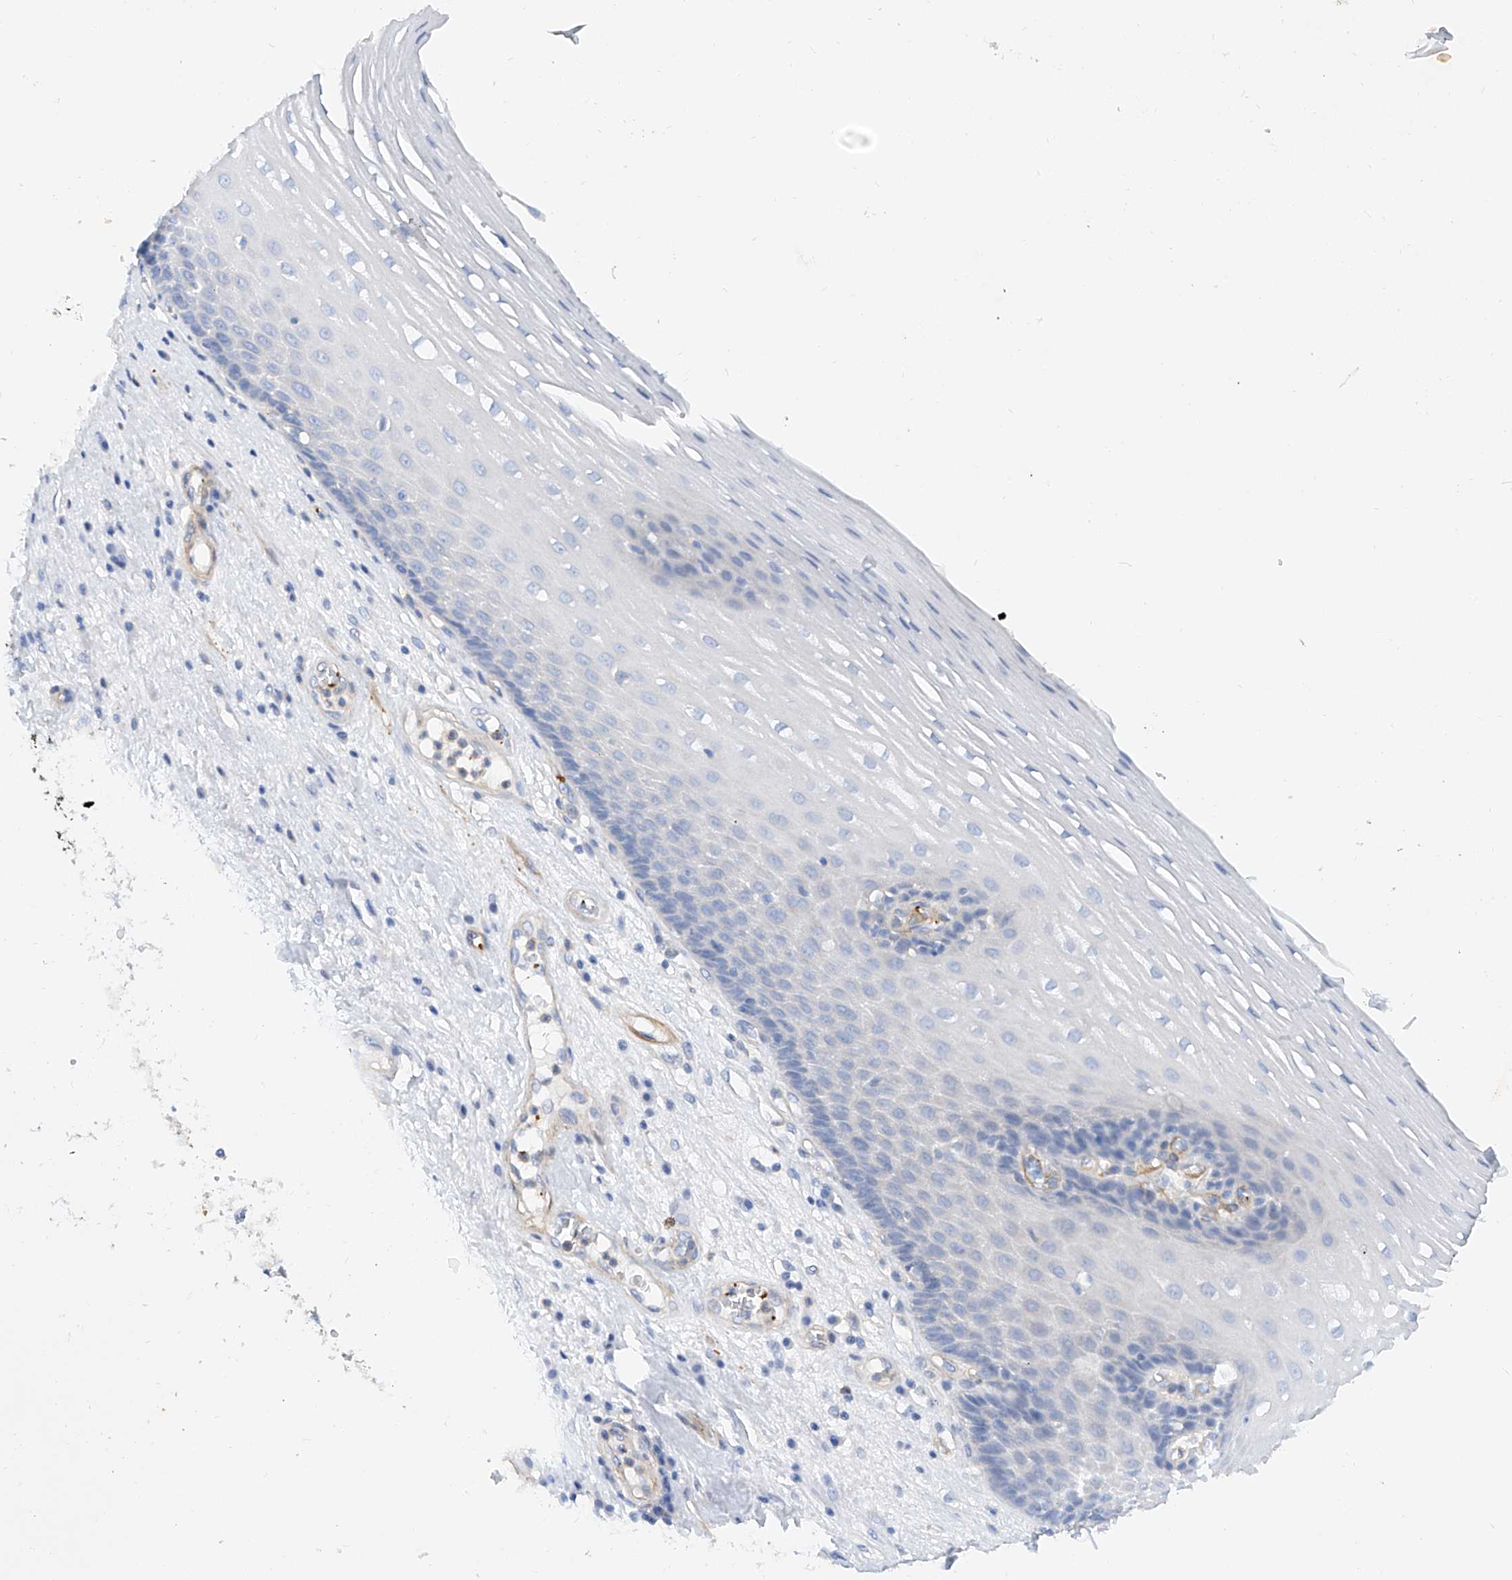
{"staining": {"intensity": "negative", "quantity": "none", "location": "none"}, "tissue": "esophagus", "cell_type": "Squamous epithelial cells", "image_type": "normal", "snomed": [{"axis": "morphology", "description": "Normal tissue, NOS"}, {"axis": "topography", "description": "Esophagus"}], "caption": "This is an IHC image of benign human esophagus. There is no staining in squamous epithelial cells.", "gene": "TAS2R60", "patient": {"sex": "male", "age": 62}}